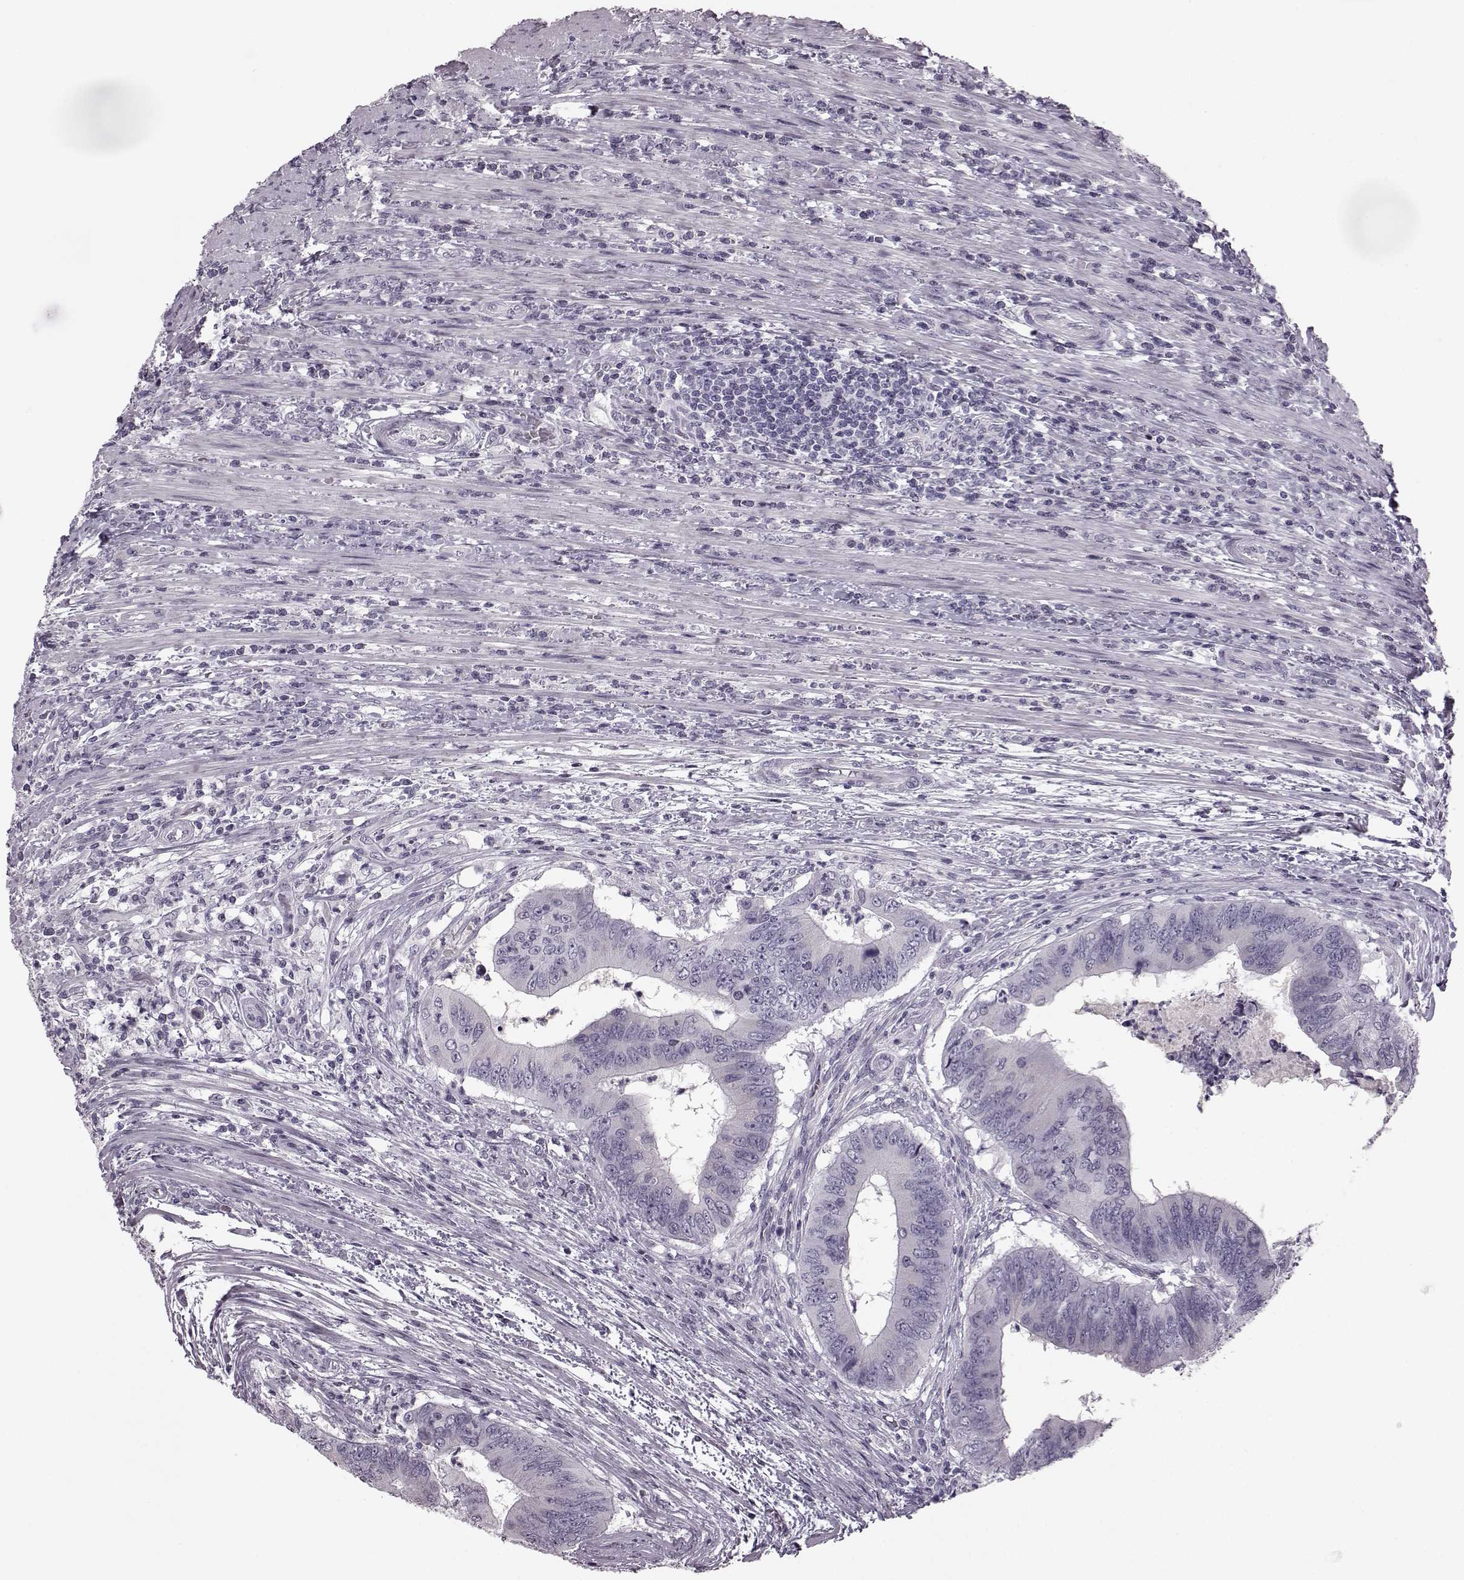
{"staining": {"intensity": "negative", "quantity": "none", "location": "none"}, "tissue": "colorectal cancer", "cell_type": "Tumor cells", "image_type": "cancer", "snomed": [{"axis": "morphology", "description": "Adenocarcinoma, NOS"}, {"axis": "topography", "description": "Colon"}], "caption": "The image exhibits no significant positivity in tumor cells of adenocarcinoma (colorectal). The staining was performed using DAB to visualize the protein expression in brown, while the nuclei were stained in blue with hematoxylin (Magnification: 20x).", "gene": "SEMG2", "patient": {"sex": "male", "age": 53}}